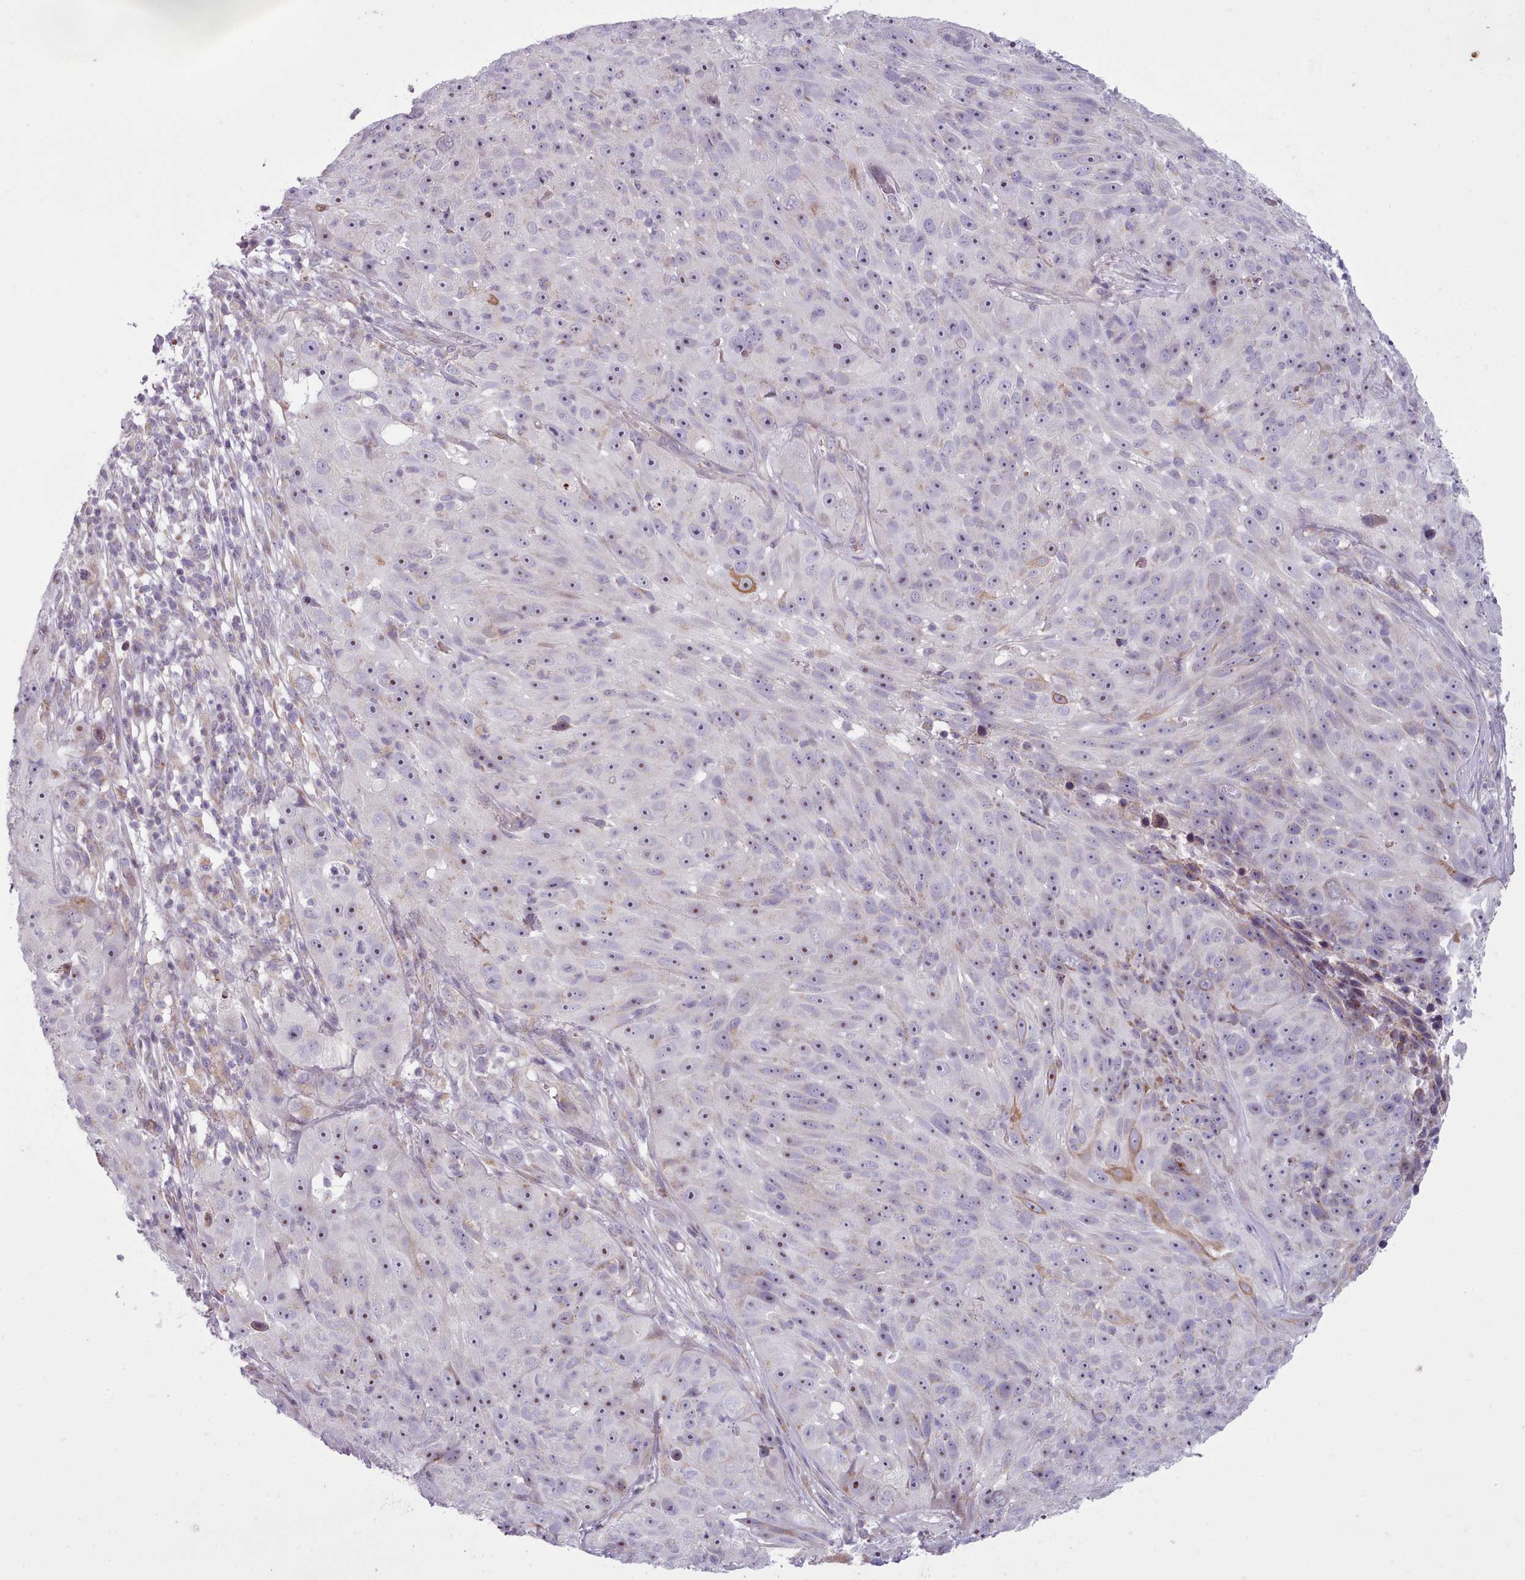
{"staining": {"intensity": "moderate", "quantity": "<25%", "location": "cytoplasmic/membranous"}, "tissue": "skin cancer", "cell_type": "Tumor cells", "image_type": "cancer", "snomed": [{"axis": "morphology", "description": "Squamous cell carcinoma, NOS"}, {"axis": "topography", "description": "Skin"}], "caption": "Skin cancer (squamous cell carcinoma) stained with a brown dye exhibits moderate cytoplasmic/membranous positive staining in about <25% of tumor cells.", "gene": "SLC52A3", "patient": {"sex": "female", "age": 87}}